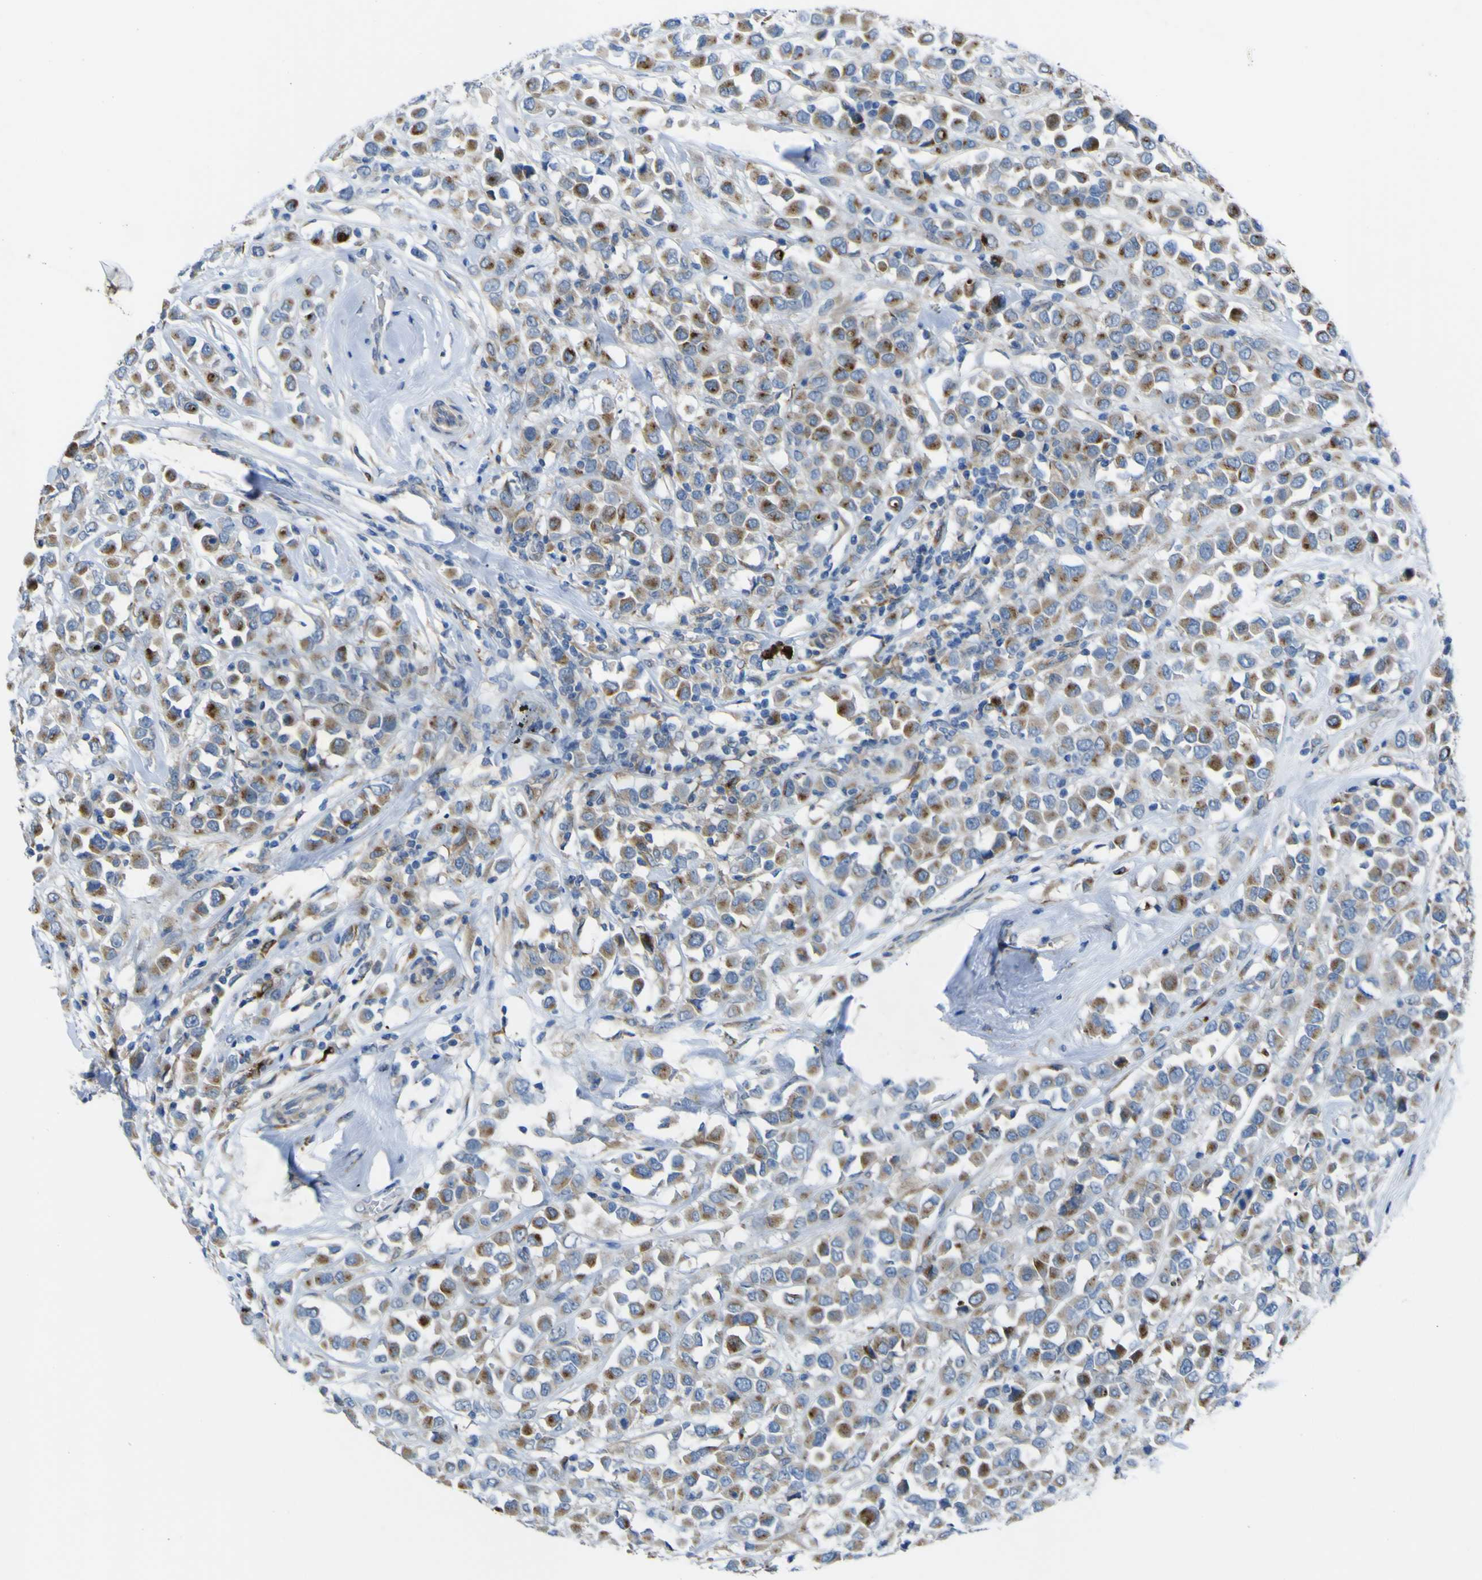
{"staining": {"intensity": "moderate", "quantity": ">75%", "location": "cytoplasmic/membranous"}, "tissue": "breast cancer", "cell_type": "Tumor cells", "image_type": "cancer", "snomed": [{"axis": "morphology", "description": "Duct carcinoma"}, {"axis": "topography", "description": "Breast"}], "caption": "A histopathology image of human breast cancer (invasive ductal carcinoma) stained for a protein exhibits moderate cytoplasmic/membranous brown staining in tumor cells.", "gene": "CST3", "patient": {"sex": "female", "age": 61}}